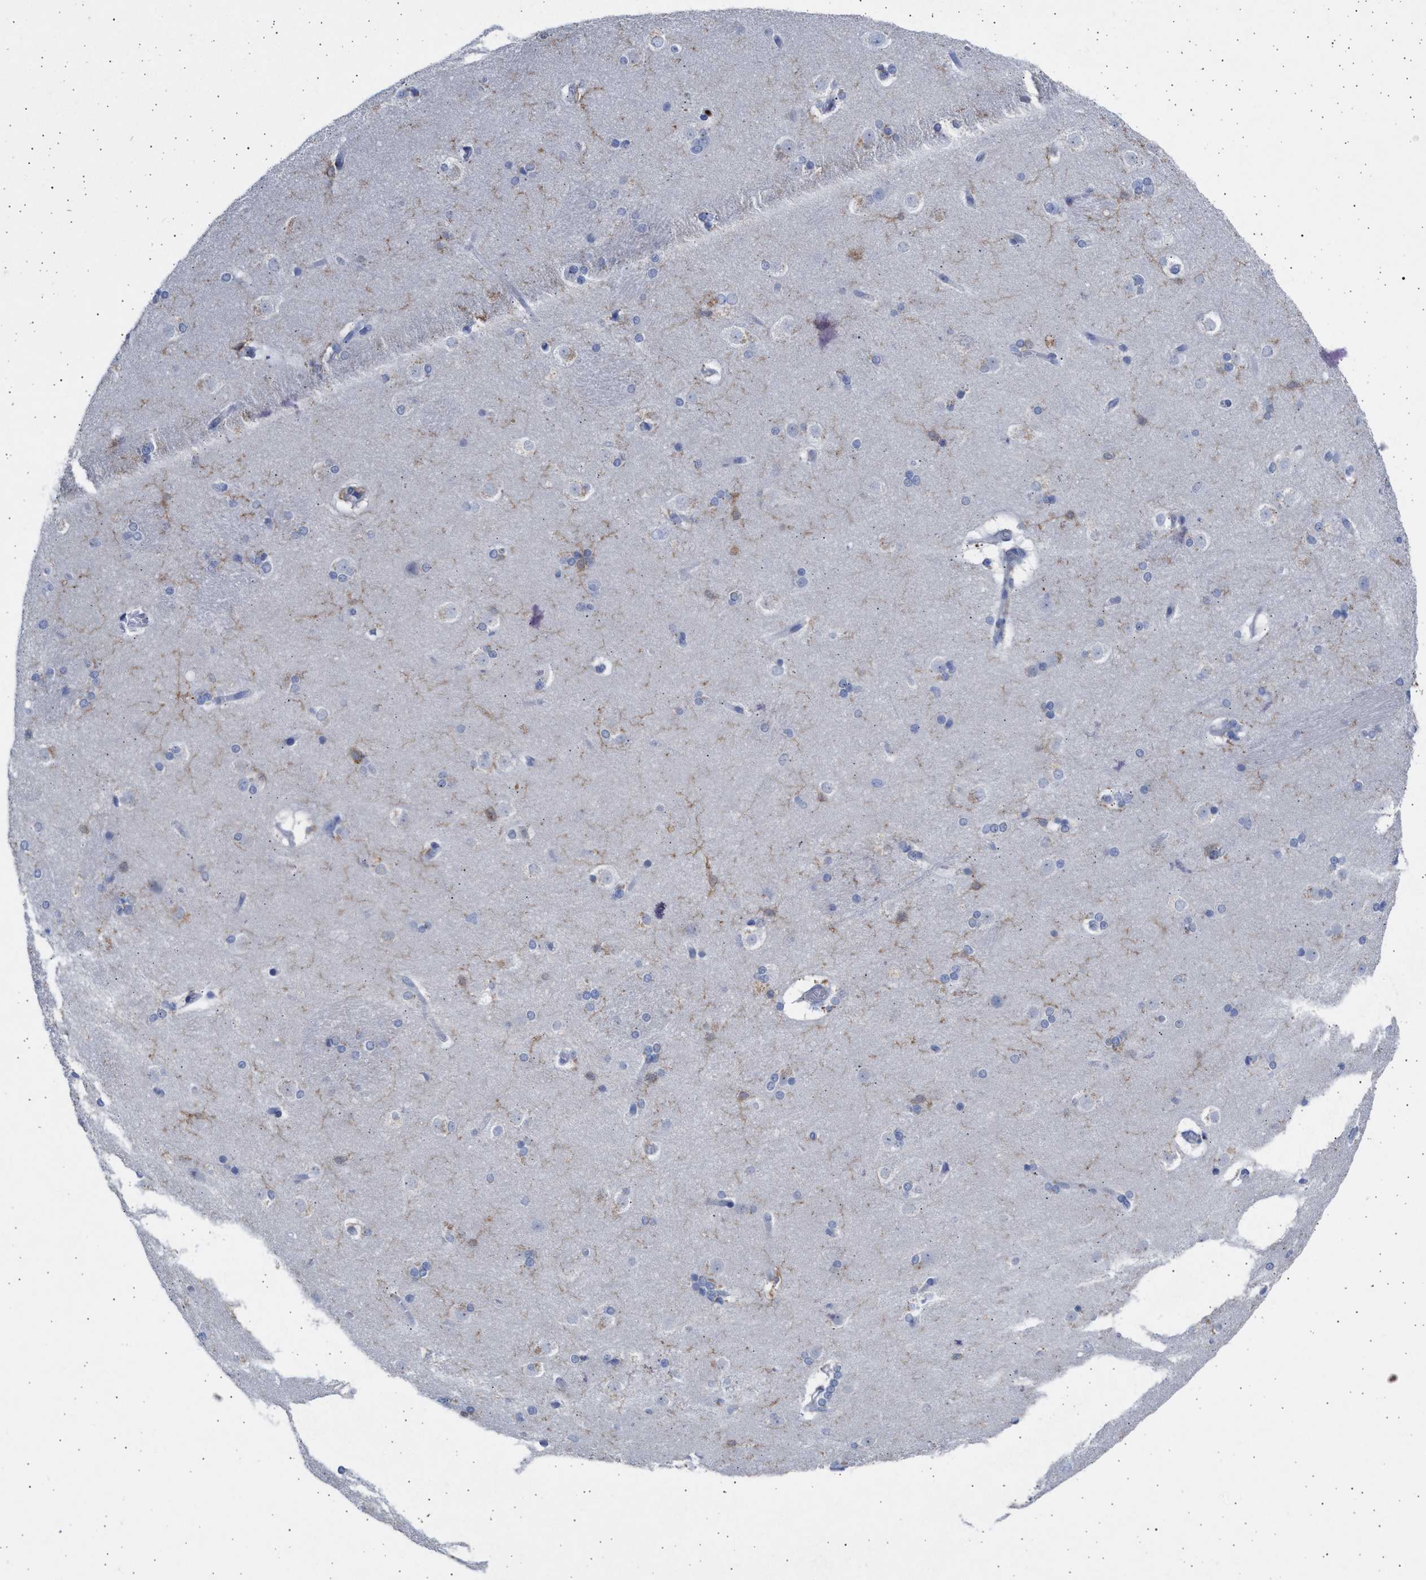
{"staining": {"intensity": "moderate", "quantity": "<25%", "location": "cytoplasmic/membranous"}, "tissue": "caudate", "cell_type": "Glial cells", "image_type": "normal", "snomed": [{"axis": "morphology", "description": "Normal tissue, NOS"}, {"axis": "topography", "description": "Lateral ventricle wall"}], "caption": "Moderate cytoplasmic/membranous expression is identified in approximately <25% of glial cells in unremarkable caudate.", "gene": "FCER1A", "patient": {"sex": "female", "age": 19}}